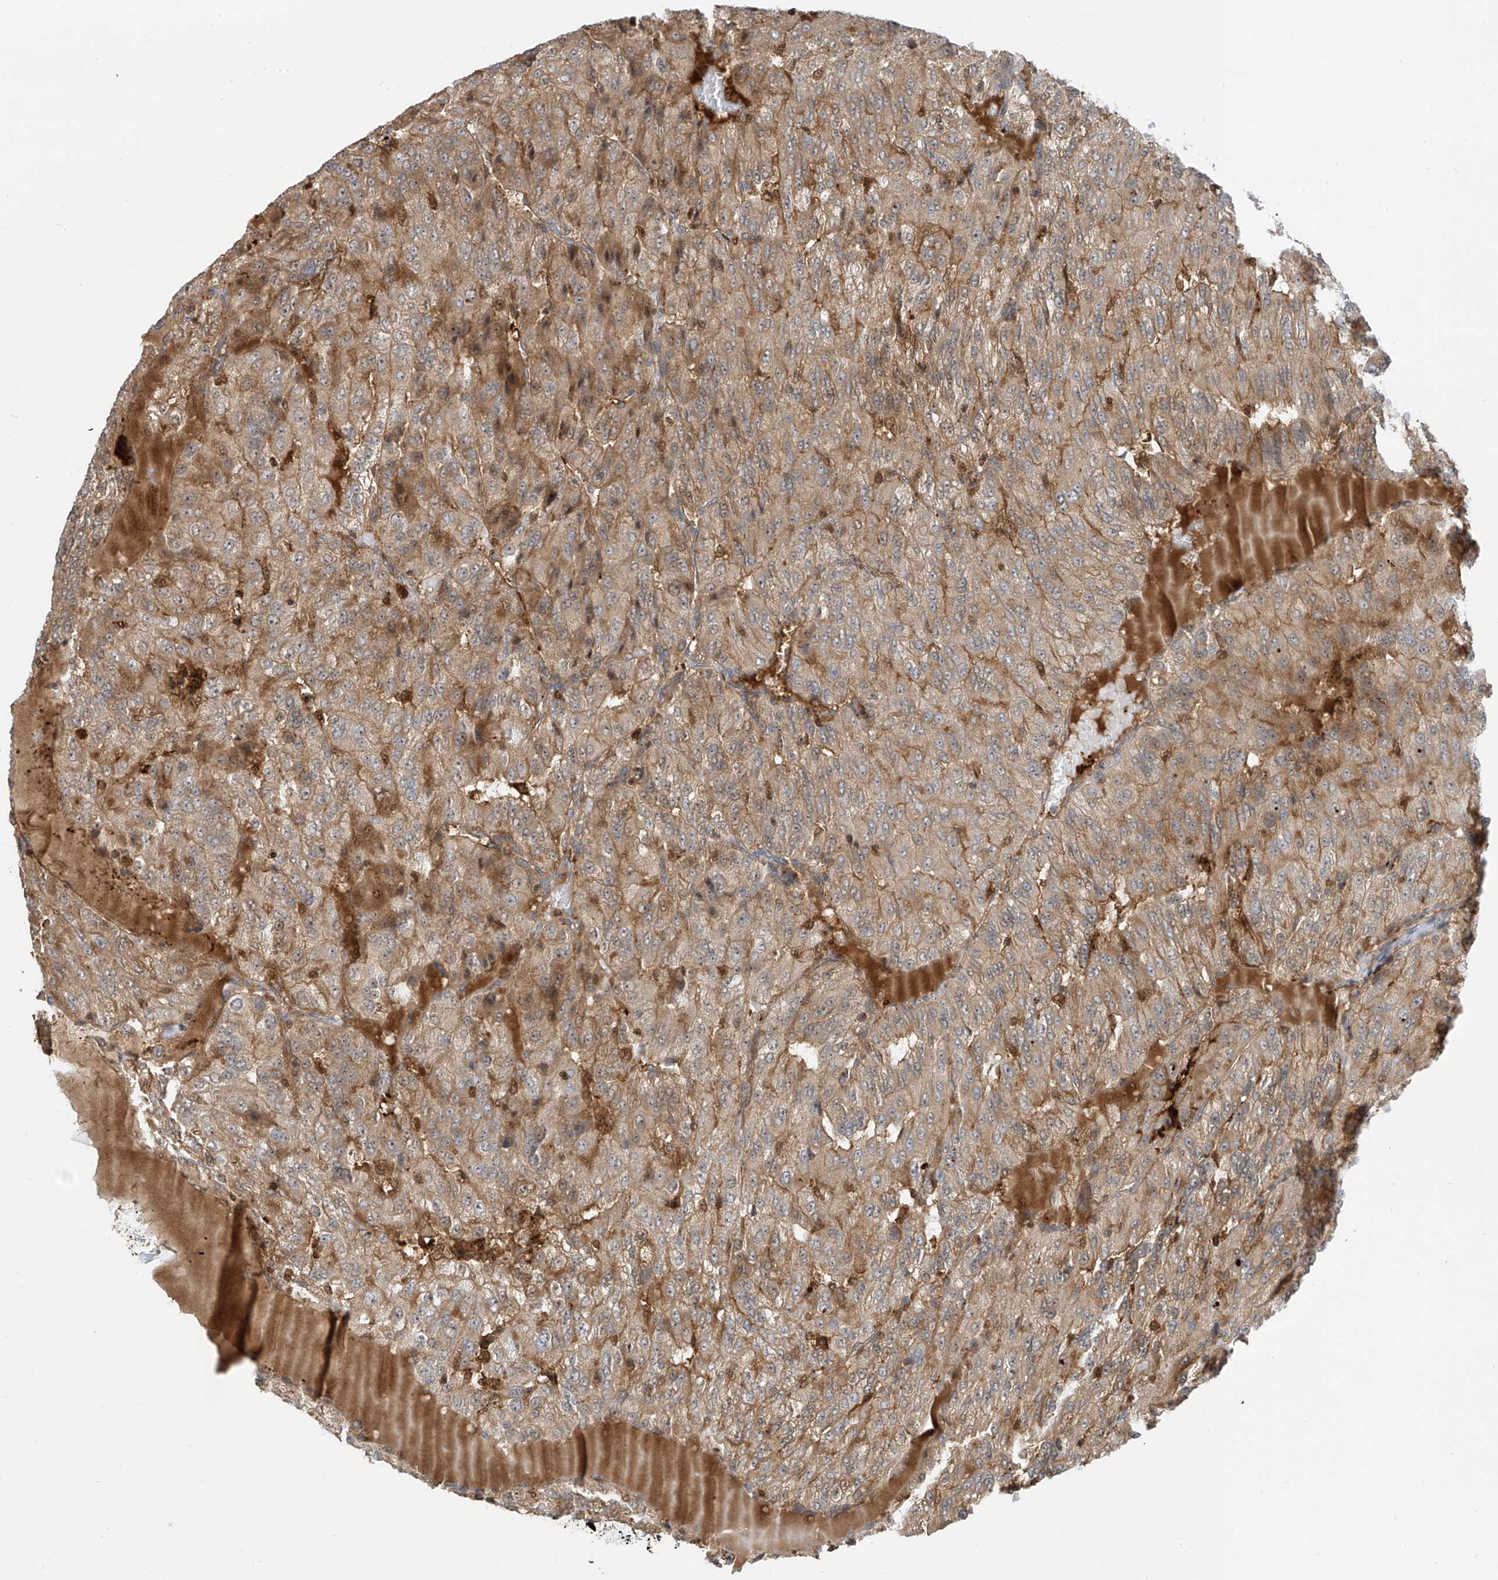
{"staining": {"intensity": "weak", "quantity": ">75%", "location": "cytoplasmic/membranous"}, "tissue": "renal cancer", "cell_type": "Tumor cells", "image_type": "cancer", "snomed": [{"axis": "morphology", "description": "Adenocarcinoma, NOS"}, {"axis": "topography", "description": "Kidney"}], "caption": "IHC histopathology image of neoplastic tissue: adenocarcinoma (renal) stained using immunohistochemistry (IHC) shows low levels of weak protein expression localized specifically in the cytoplasmic/membranous of tumor cells, appearing as a cytoplasmic/membranous brown color.", "gene": "ATAD2B", "patient": {"sex": "female", "age": 63}}